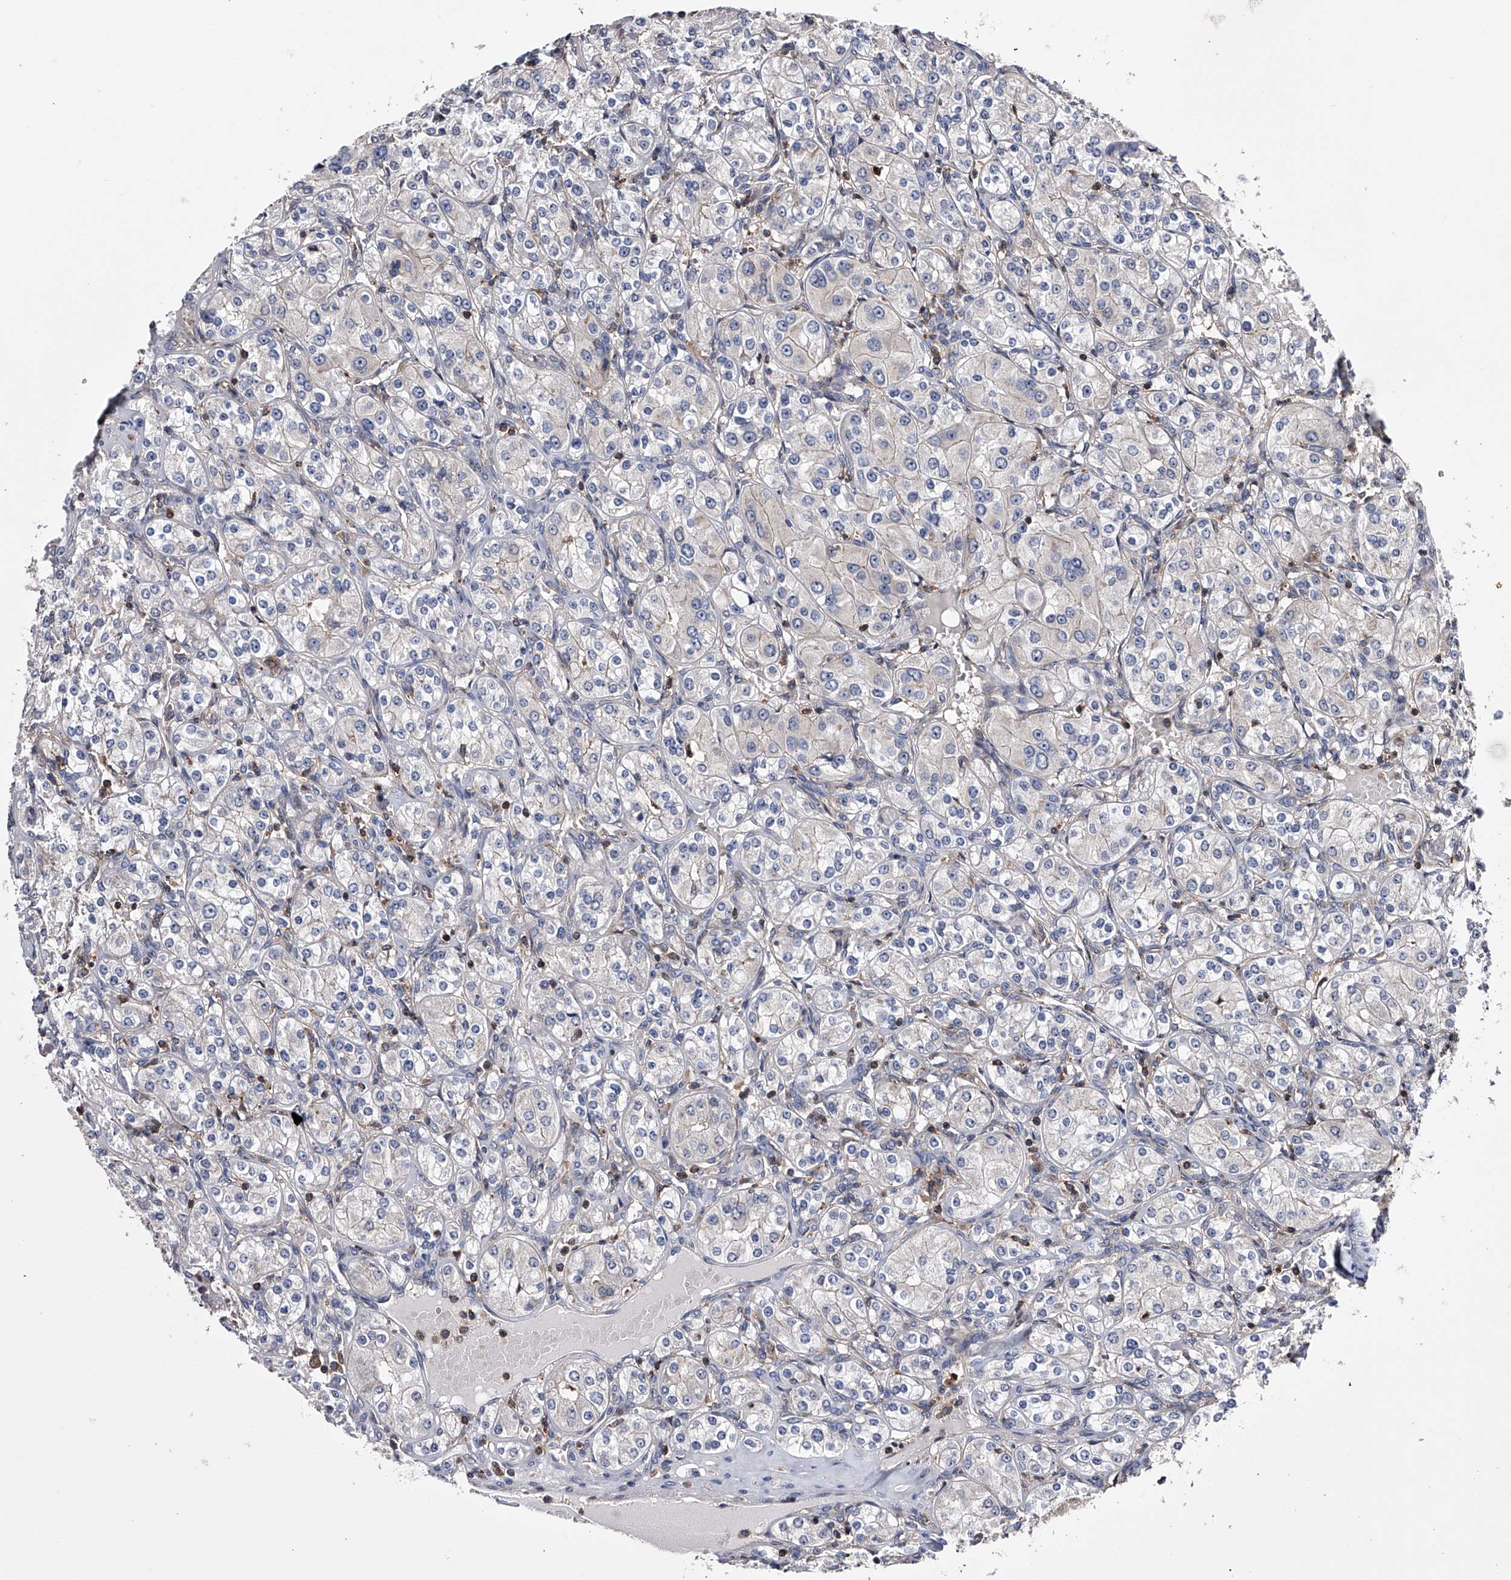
{"staining": {"intensity": "negative", "quantity": "none", "location": "none"}, "tissue": "renal cancer", "cell_type": "Tumor cells", "image_type": "cancer", "snomed": [{"axis": "morphology", "description": "Adenocarcinoma, NOS"}, {"axis": "topography", "description": "Kidney"}], "caption": "Adenocarcinoma (renal) was stained to show a protein in brown. There is no significant staining in tumor cells.", "gene": "PAN3", "patient": {"sex": "male", "age": 77}}